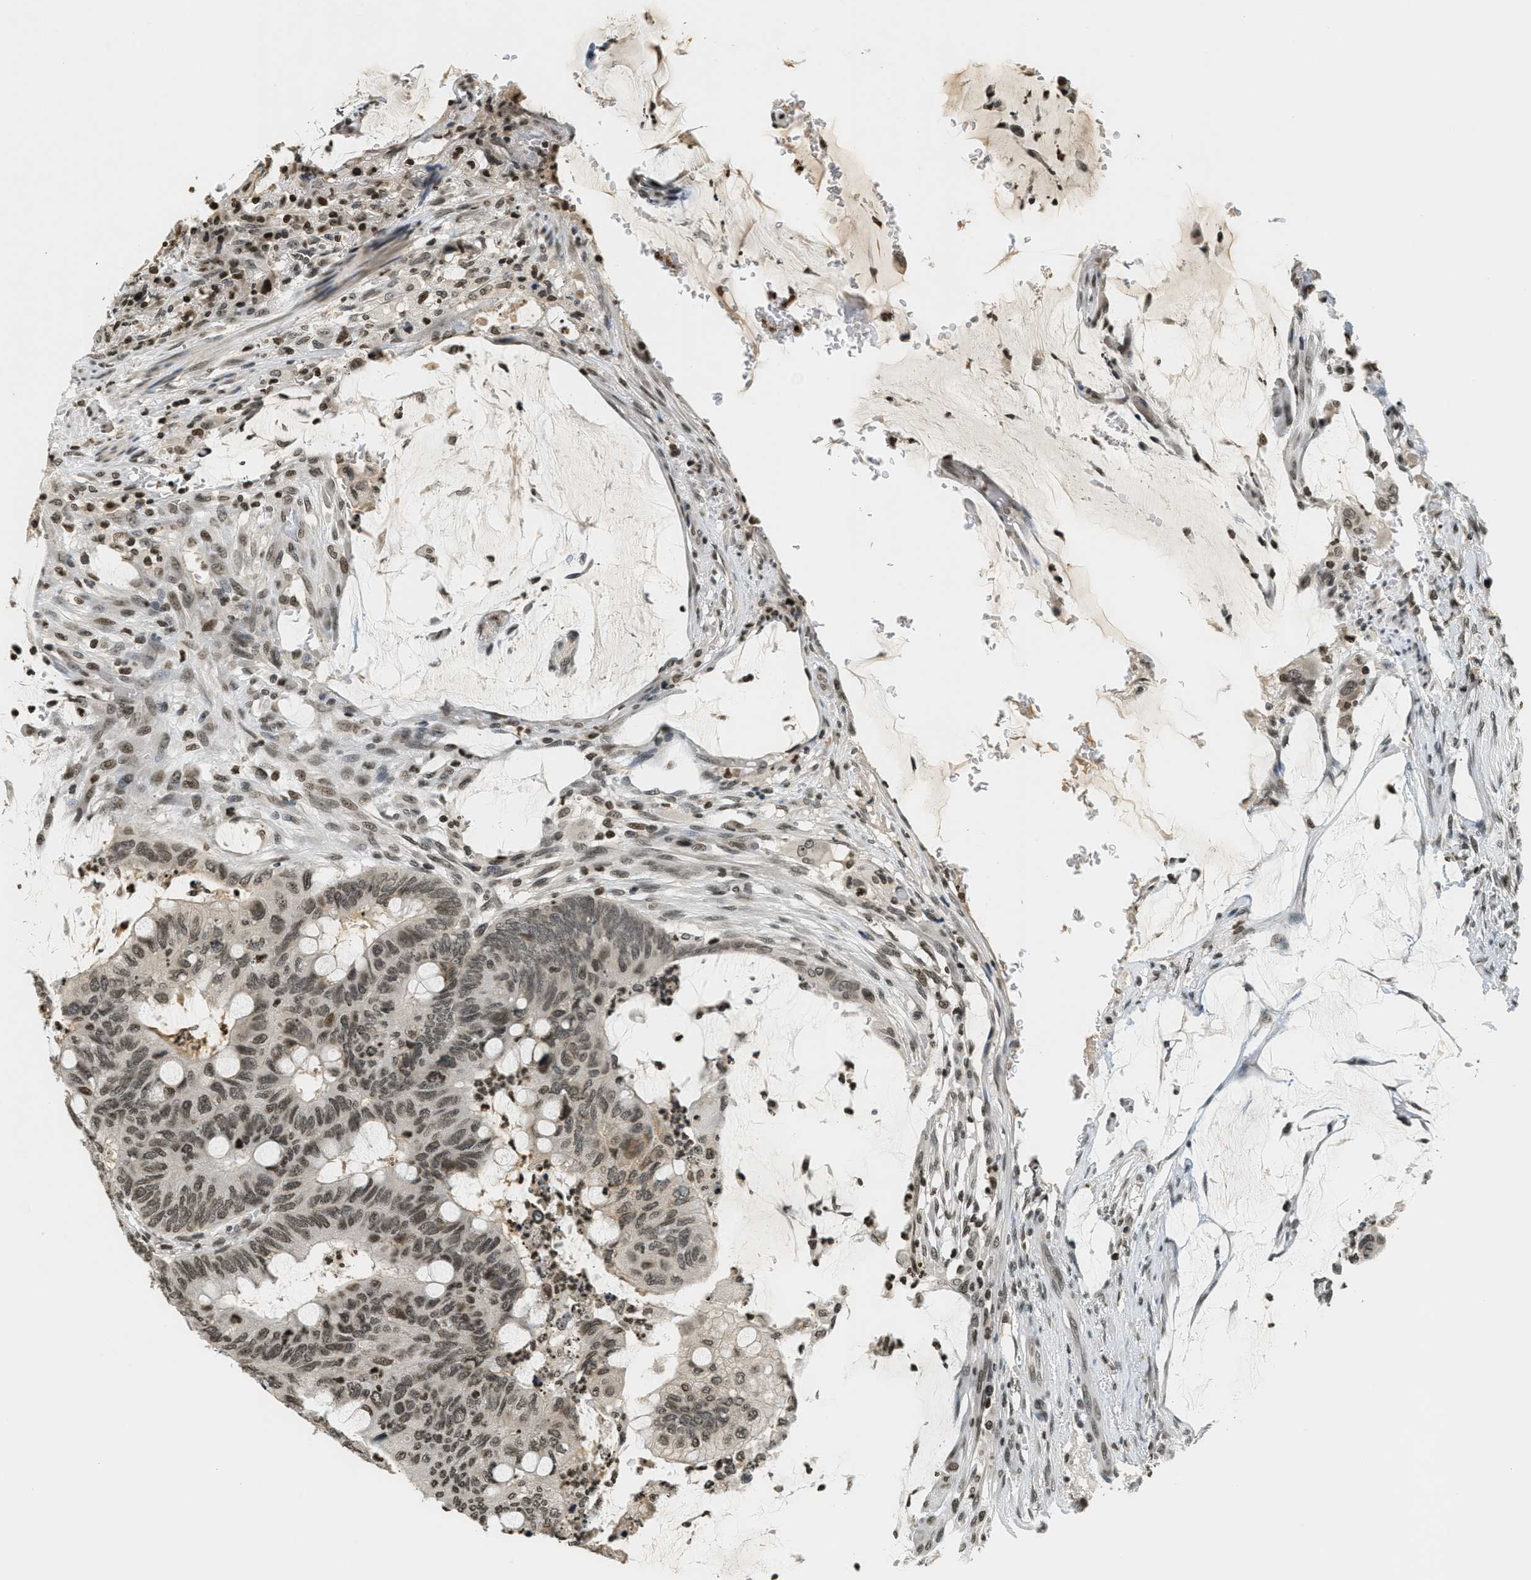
{"staining": {"intensity": "moderate", "quantity": ">75%", "location": "nuclear"}, "tissue": "colorectal cancer", "cell_type": "Tumor cells", "image_type": "cancer", "snomed": [{"axis": "morphology", "description": "Normal tissue, NOS"}, {"axis": "morphology", "description": "Adenocarcinoma, NOS"}, {"axis": "topography", "description": "Rectum"}], "caption": "A medium amount of moderate nuclear expression is present in approximately >75% of tumor cells in adenocarcinoma (colorectal) tissue.", "gene": "LDB2", "patient": {"sex": "male", "age": 92}}